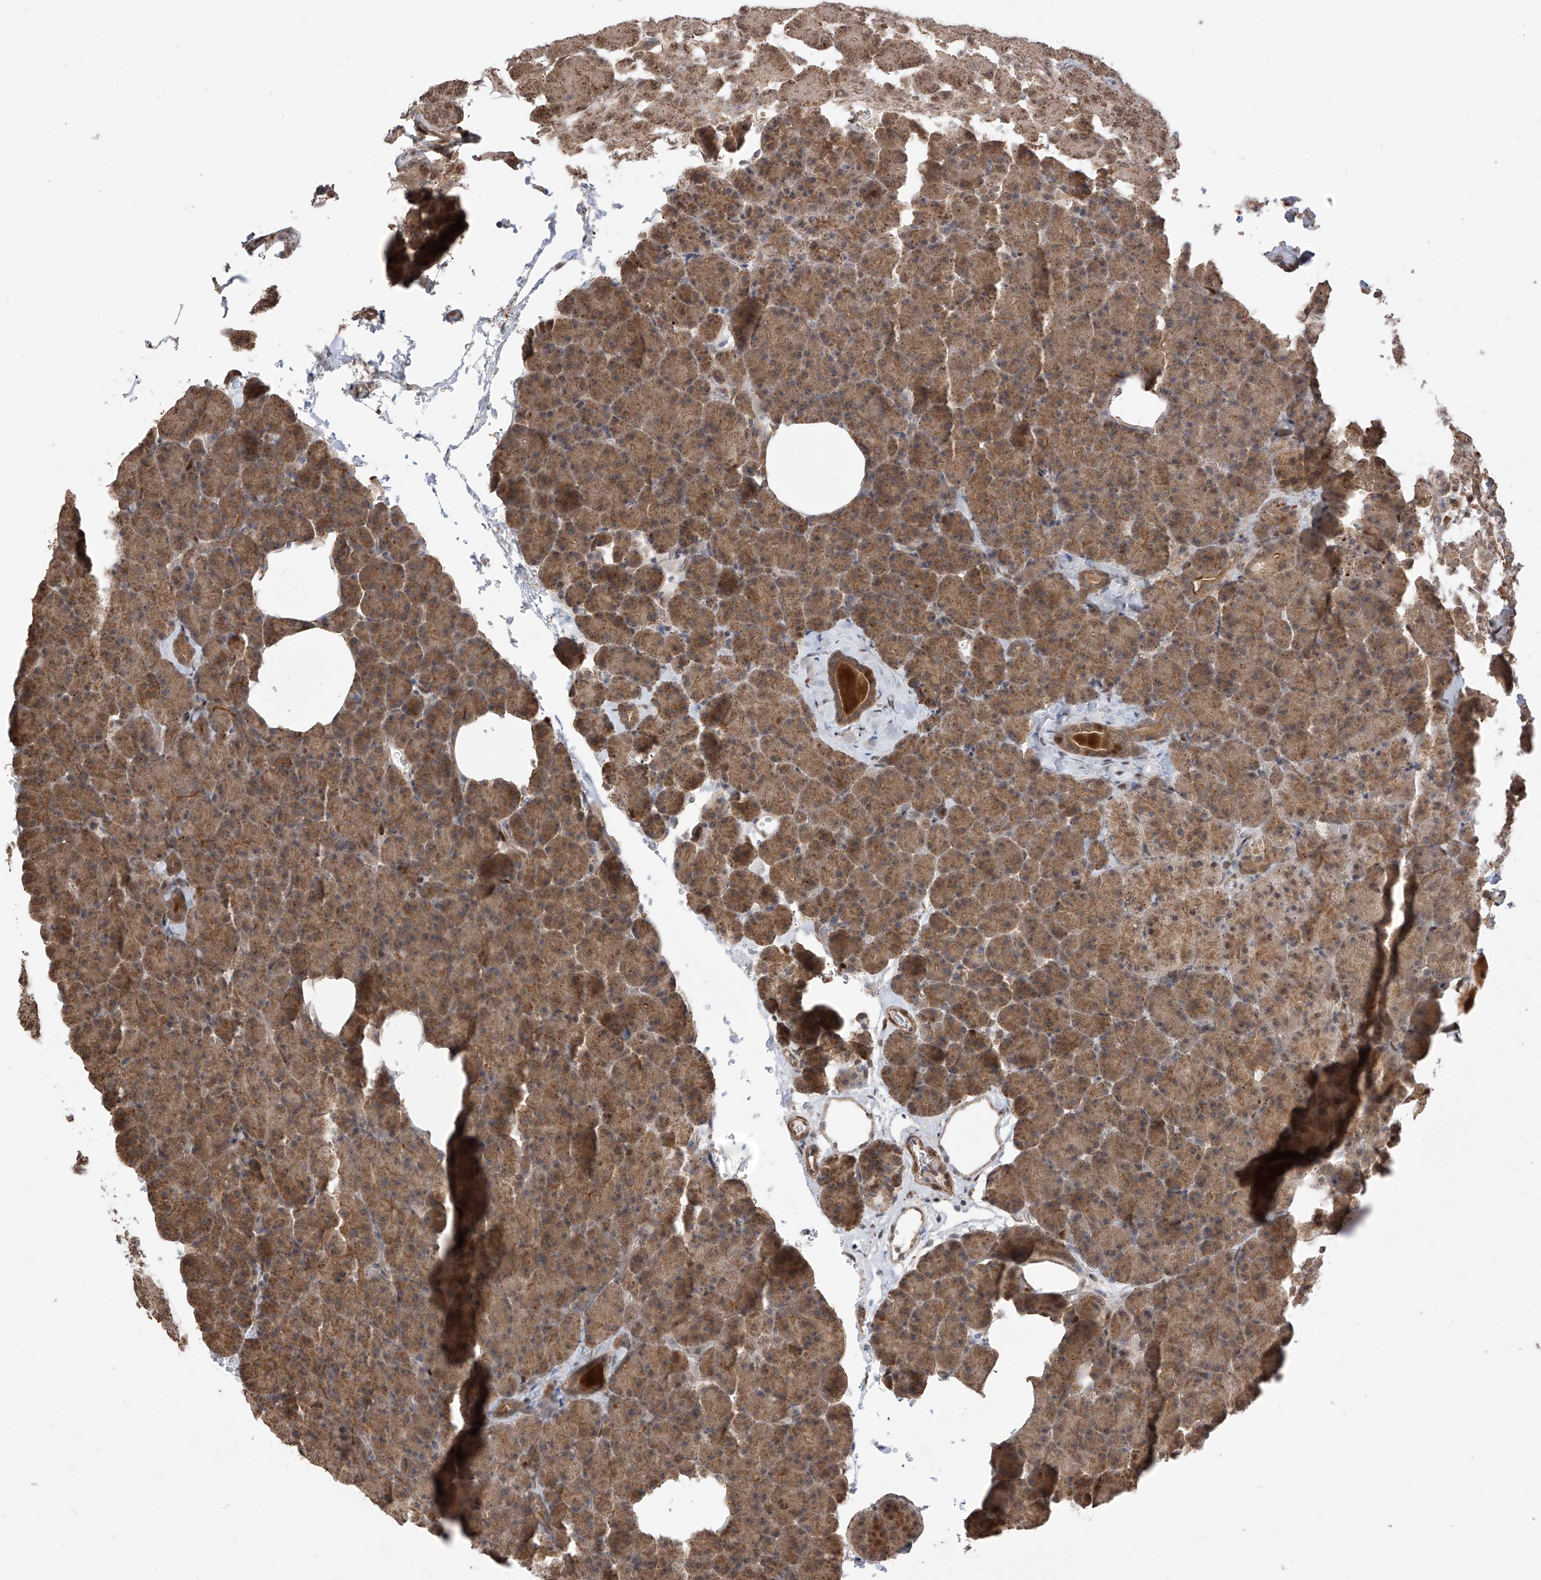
{"staining": {"intensity": "moderate", "quantity": ">75%", "location": "cytoplasmic/membranous"}, "tissue": "pancreas", "cell_type": "Exocrine glandular cells", "image_type": "normal", "snomed": [{"axis": "morphology", "description": "Normal tissue, NOS"}, {"axis": "morphology", "description": "Carcinoid, malignant, NOS"}, {"axis": "topography", "description": "Pancreas"}], "caption": "Protein staining shows moderate cytoplasmic/membranous expression in approximately >75% of exocrine glandular cells in unremarkable pancreas. (DAB (3,3'-diaminobenzidine) IHC with brightfield microscopy, high magnification).", "gene": "LATS1", "patient": {"sex": "female", "age": 35}}